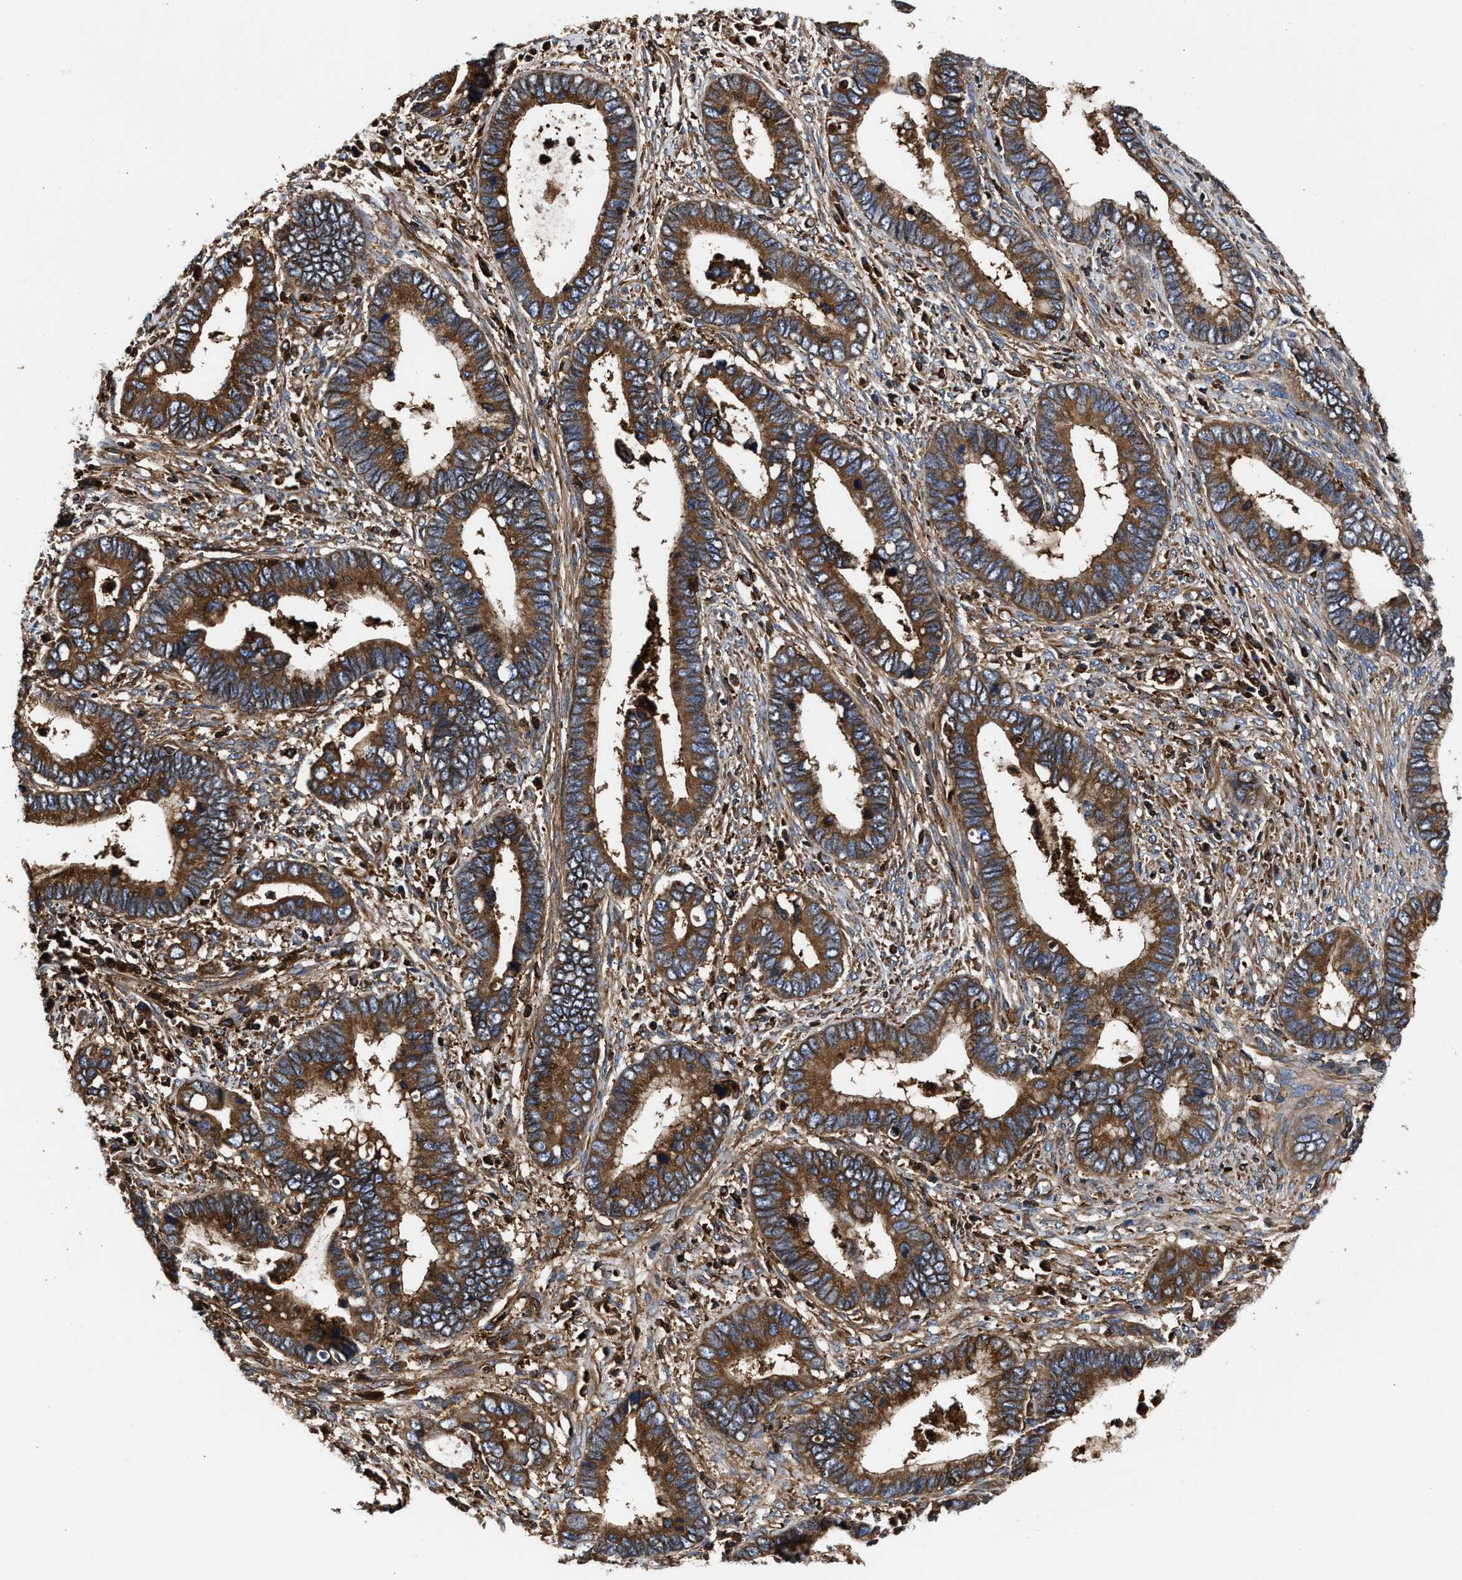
{"staining": {"intensity": "strong", "quantity": ">75%", "location": "cytoplasmic/membranous"}, "tissue": "cervical cancer", "cell_type": "Tumor cells", "image_type": "cancer", "snomed": [{"axis": "morphology", "description": "Adenocarcinoma, NOS"}, {"axis": "topography", "description": "Cervix"}], "caption": "Immunohistochemical staining of human cervical cancer exhibits strong cytoplasmic/membranous protein expression in about >75% of tumor cells. (DAB IHC with brightfield microscopy, high magnification).", "gene": "KYAT1", "patient": {"sex": "female", "age": 44}}